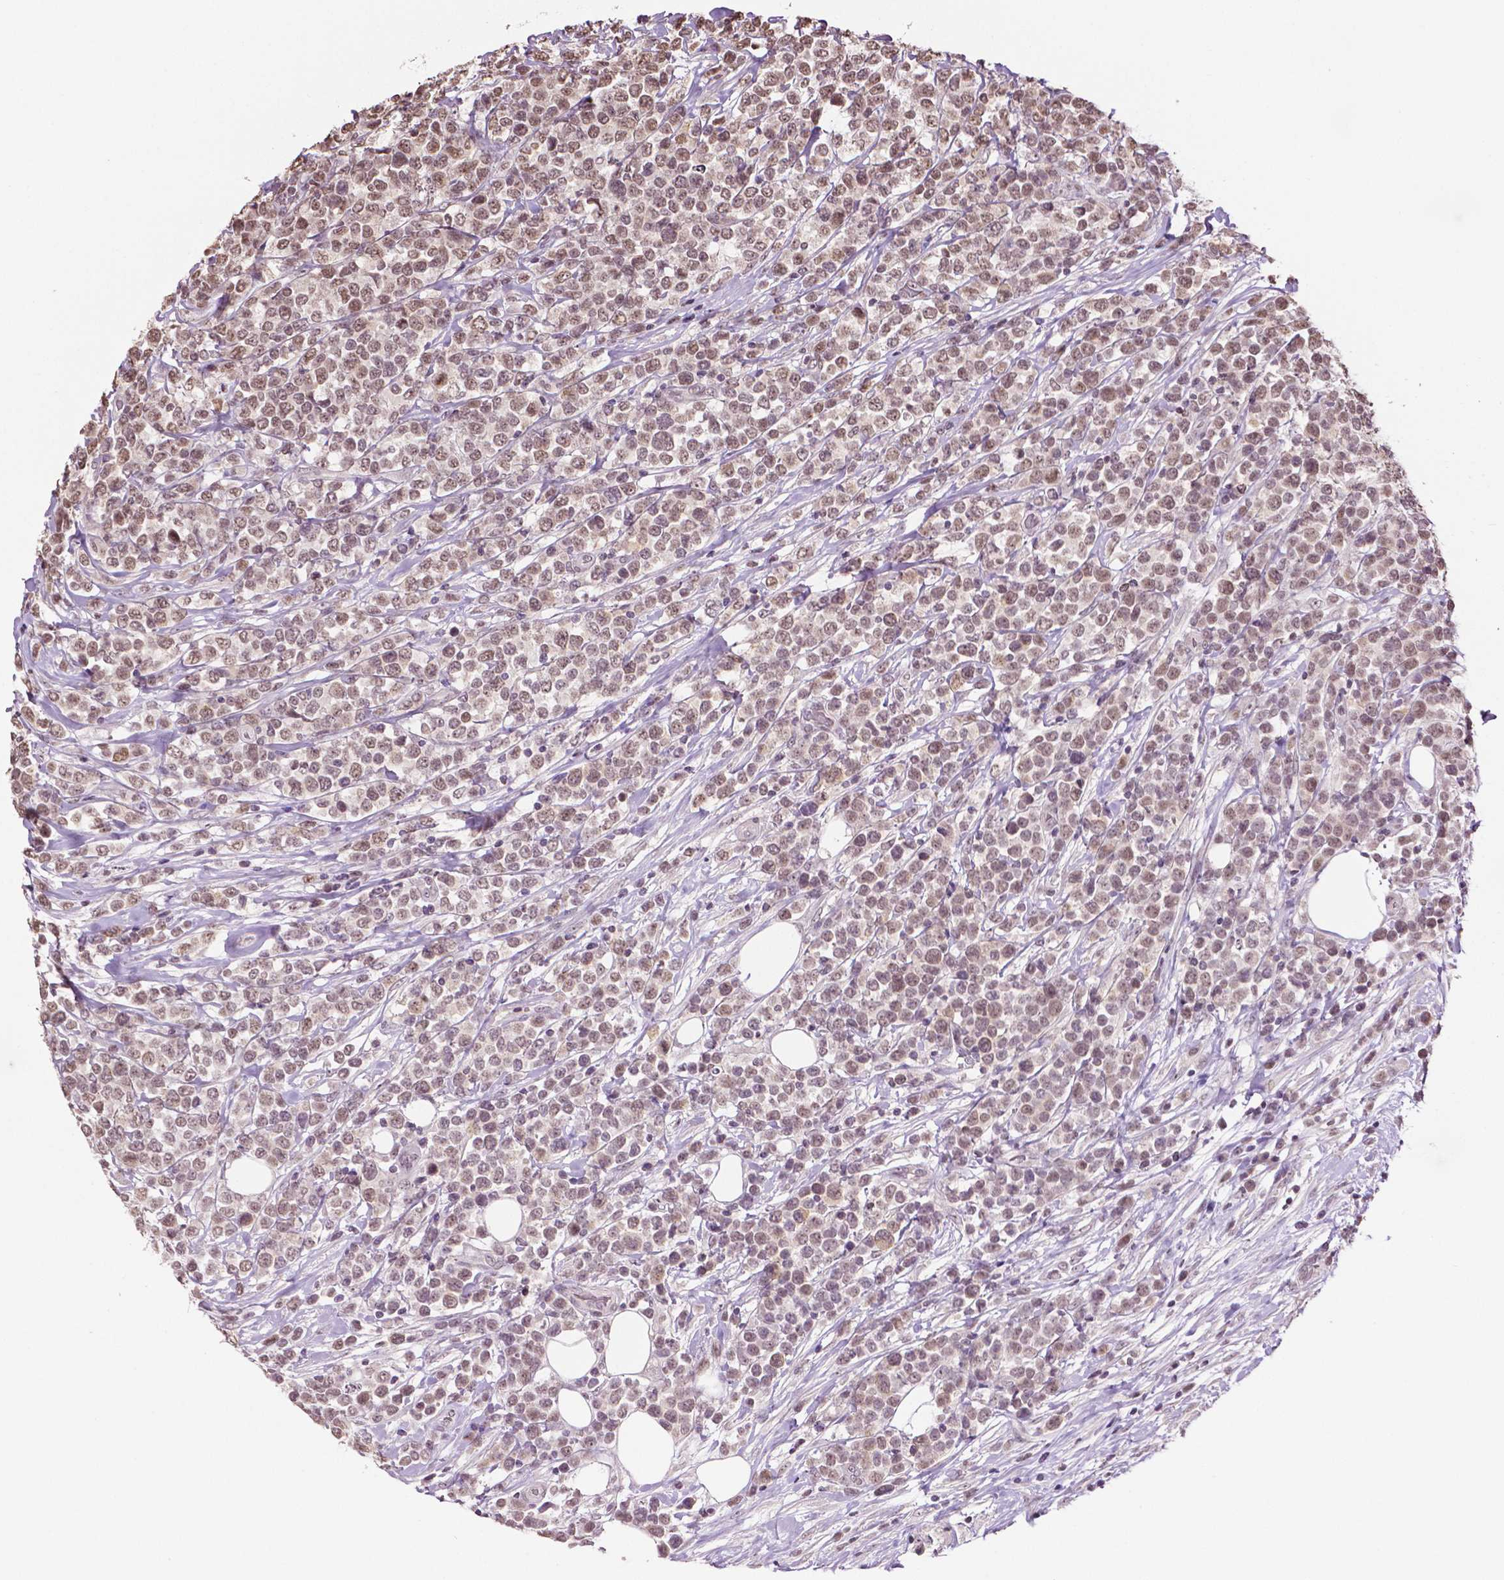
{"staining": {"intensity": "moderate", "quantity": ">75%", "location": "nuclear"}, "tissue": "lymphoma", "cell_type": "Tumor cells", "image_type": "cancer", "snomed": [{"axis": "morphology", "description": "Malignant lymphoma, non-Hodgkin's type, High grade"}, {"axis": "topography", "description": "Soft tissue"}], "caption": "Immunohistochemistry (IHC) of malignant lymphoma, non-Hodgkin's type (high-grade) demonstrates medium levels of moderate nuclear expression in about >75% of tumor cells.", "gene": "DEK", "patient": {"sex": "female", "age": 56}}